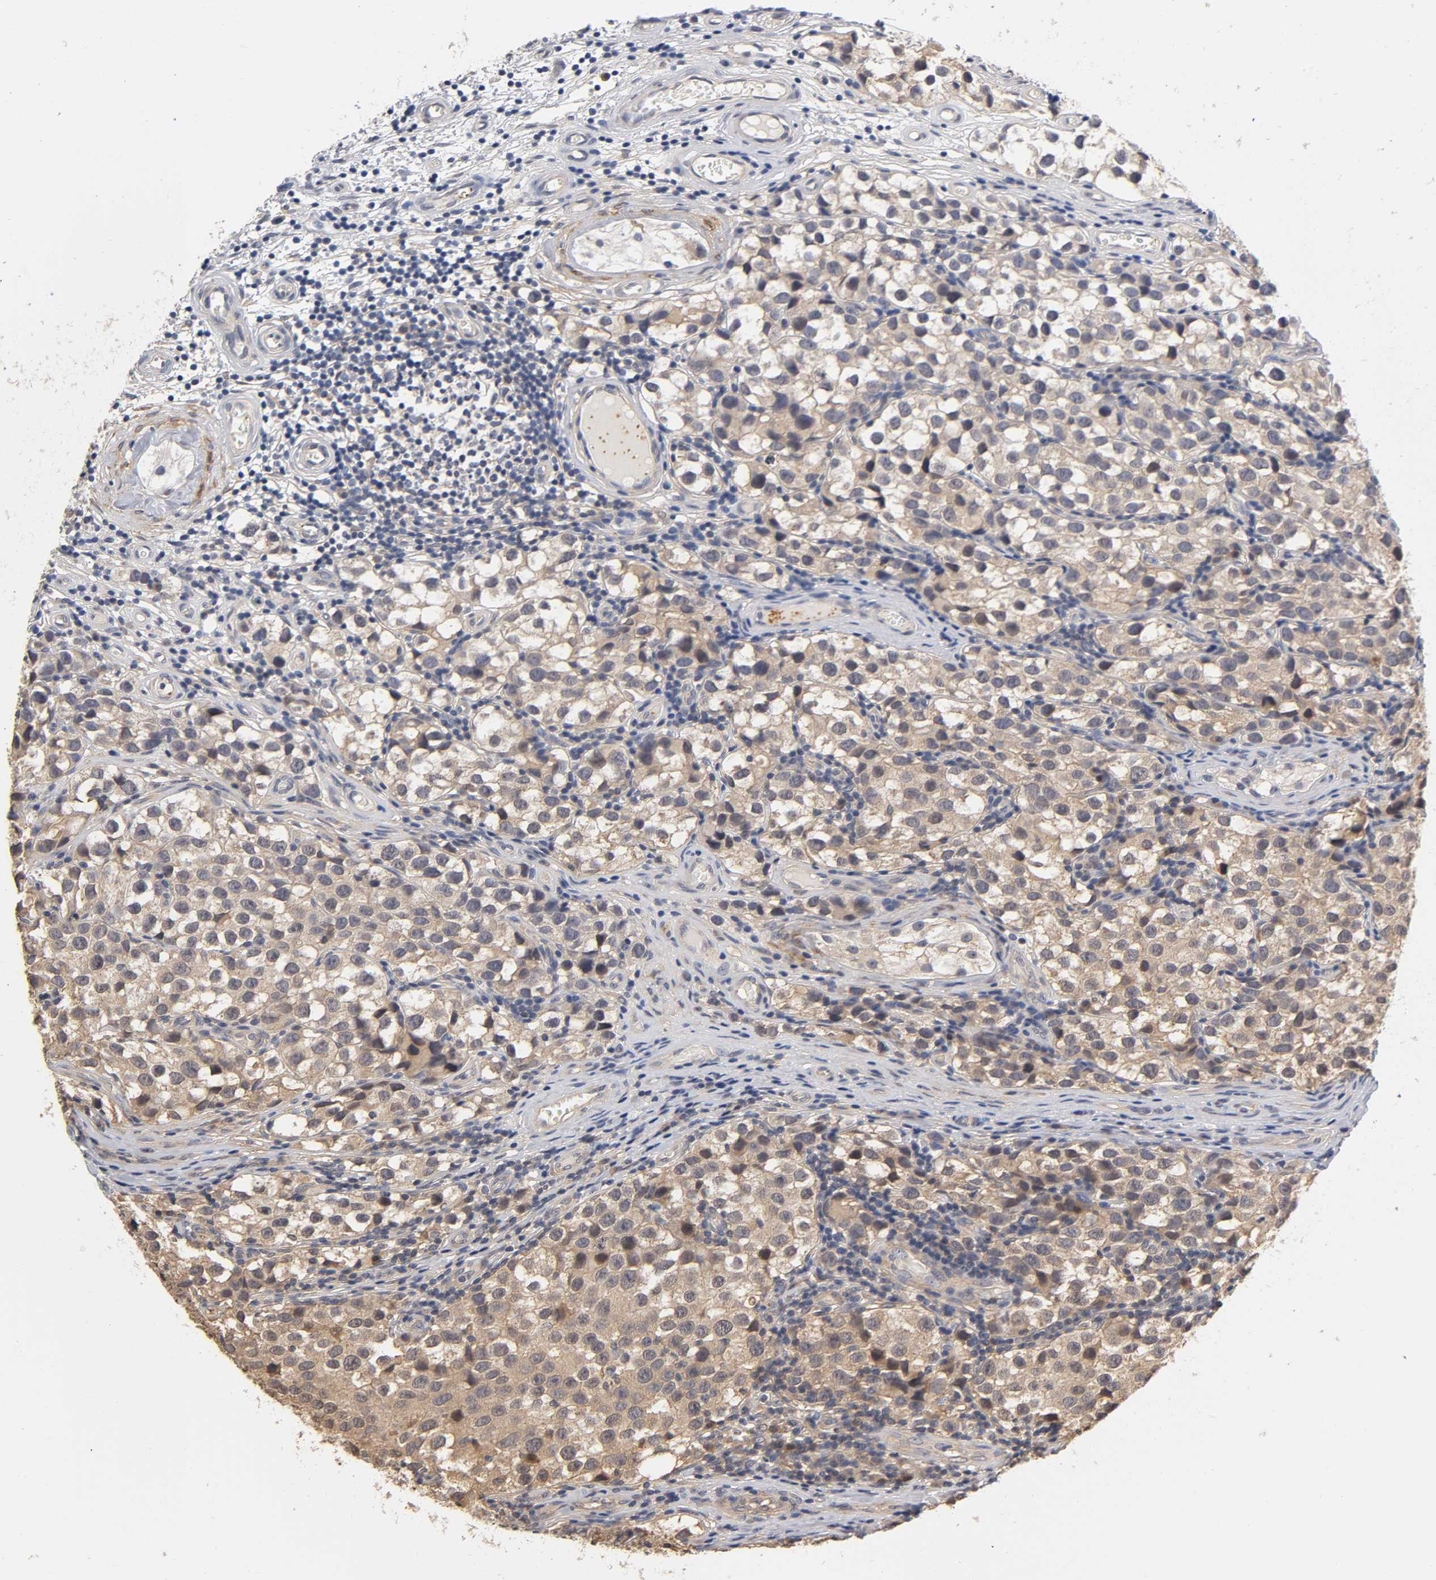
{"staining": {"intensity": "weak", "quantity": ">75%", "location": "cytoplasmic/membranous"}, "tissue": "testis cancer", "cell_type": "Tumor cells", "image_type": "cancer", "snomed": [{"axis": "morphology", "description": "Seminoma, NOS"}, {"axis": "topography", "description": "Testis"}], "caption": "Immunohistochemistry of human testis cancer (seminoma) exhibits low levels of weak cytoplasmic/membranous positivity in approximately >75% of tumor cells.", "gene": "PDE5A", "patient": {"sex": "male", "age": 39}}